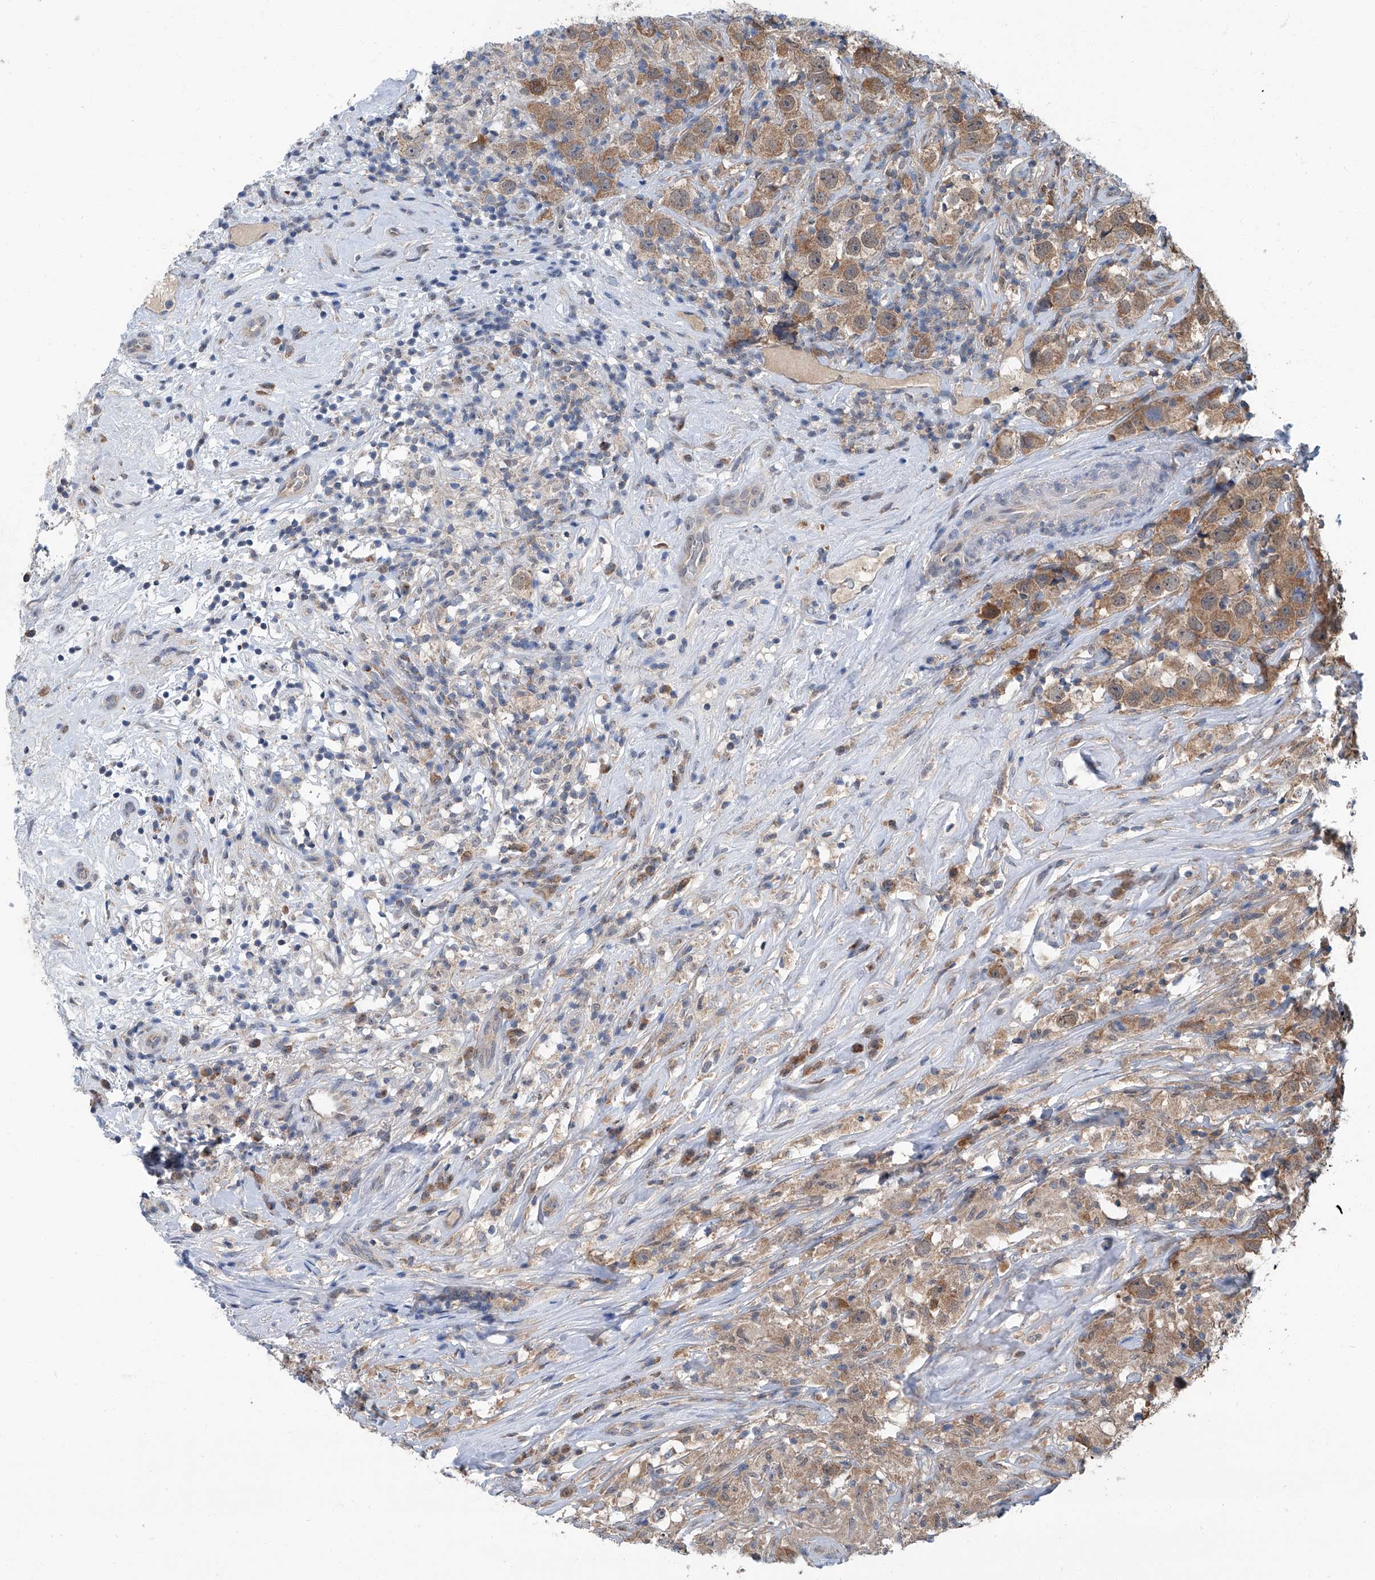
{"staining": {"intensity": "weak", "quantity": ">75%", "location": "cytoplasmic/membranous"}, "tissue": "testis cancer", "cell_type": "Tumor cells", "image_type": "cancer", "snomed": [{"axis": "morphology", "description": "Seminoma, NOS"}, {"axis": "topography", "description": "Testis"}], "caption": "Protein expression analysis of human testis seminoma reveals weak cytoplasmic/membranous expression in approximately >75% of tumor cells.", "gene": "CLK1", "patient": {"sex": "male", "age": 49}}